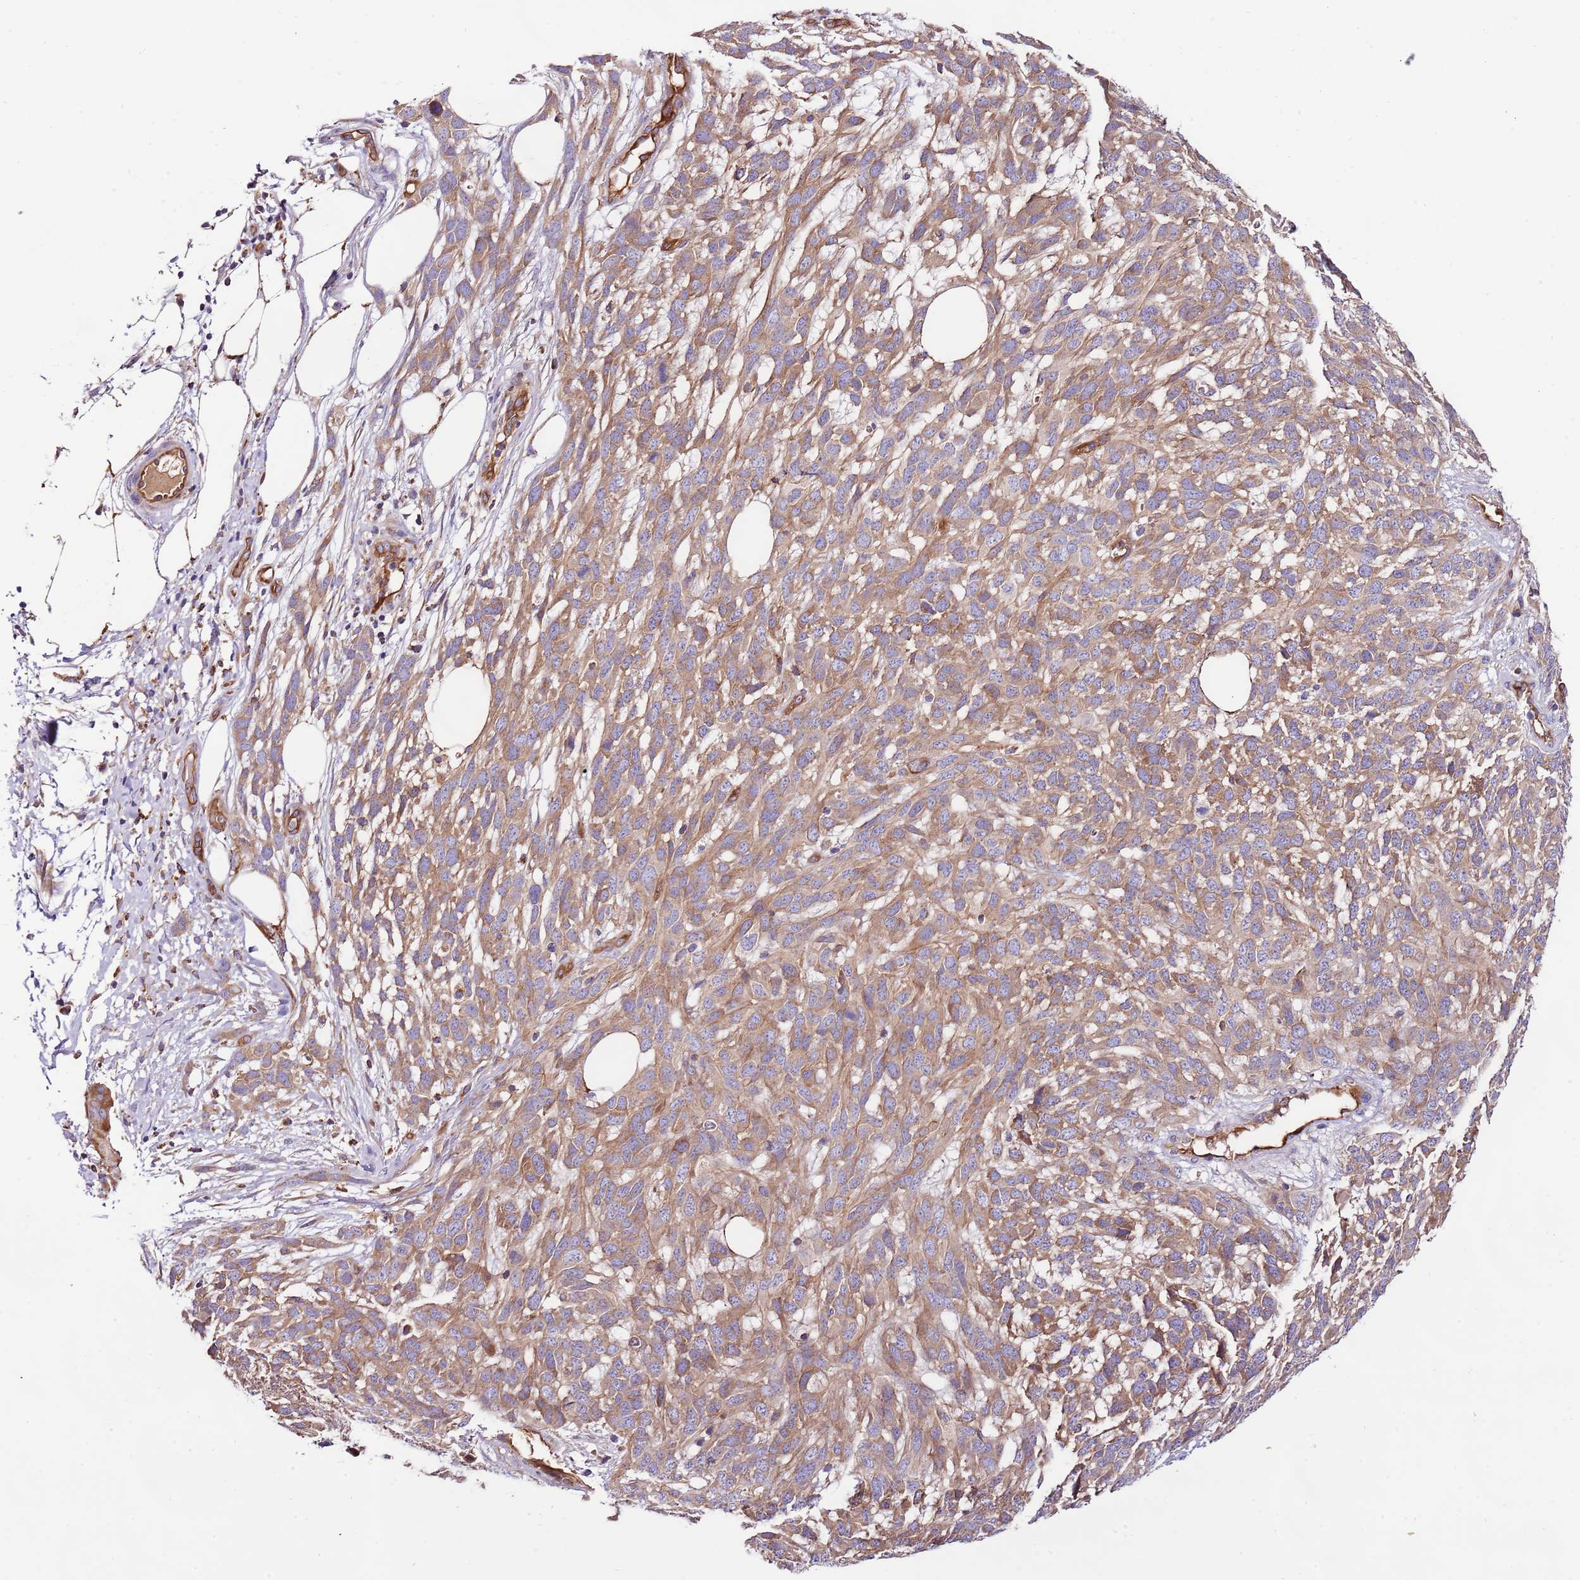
{"staining": {"intensity": "moderate", "quantity": ">75%", "location": "cytoplasmic/membranous"}, "tissue": "melanoma", "cell_type": "Tumor cells", "image_type": "cancer", "snomed": [{"axis": "morphology", "description": "Normal morphology"}, {"axis": "morphology", "description": "Malignant melanoma, NOS"}, {"axis": "topography", "description": "Skin"}], "caption": "Human melanoma stained for a protein (brown) demonstrates moderate cytoplasmic/membranous positive staining in approximately >75% of tumor cells.", "gene": "DOCK6", "patient": {"sex": "female", "age": 72}}